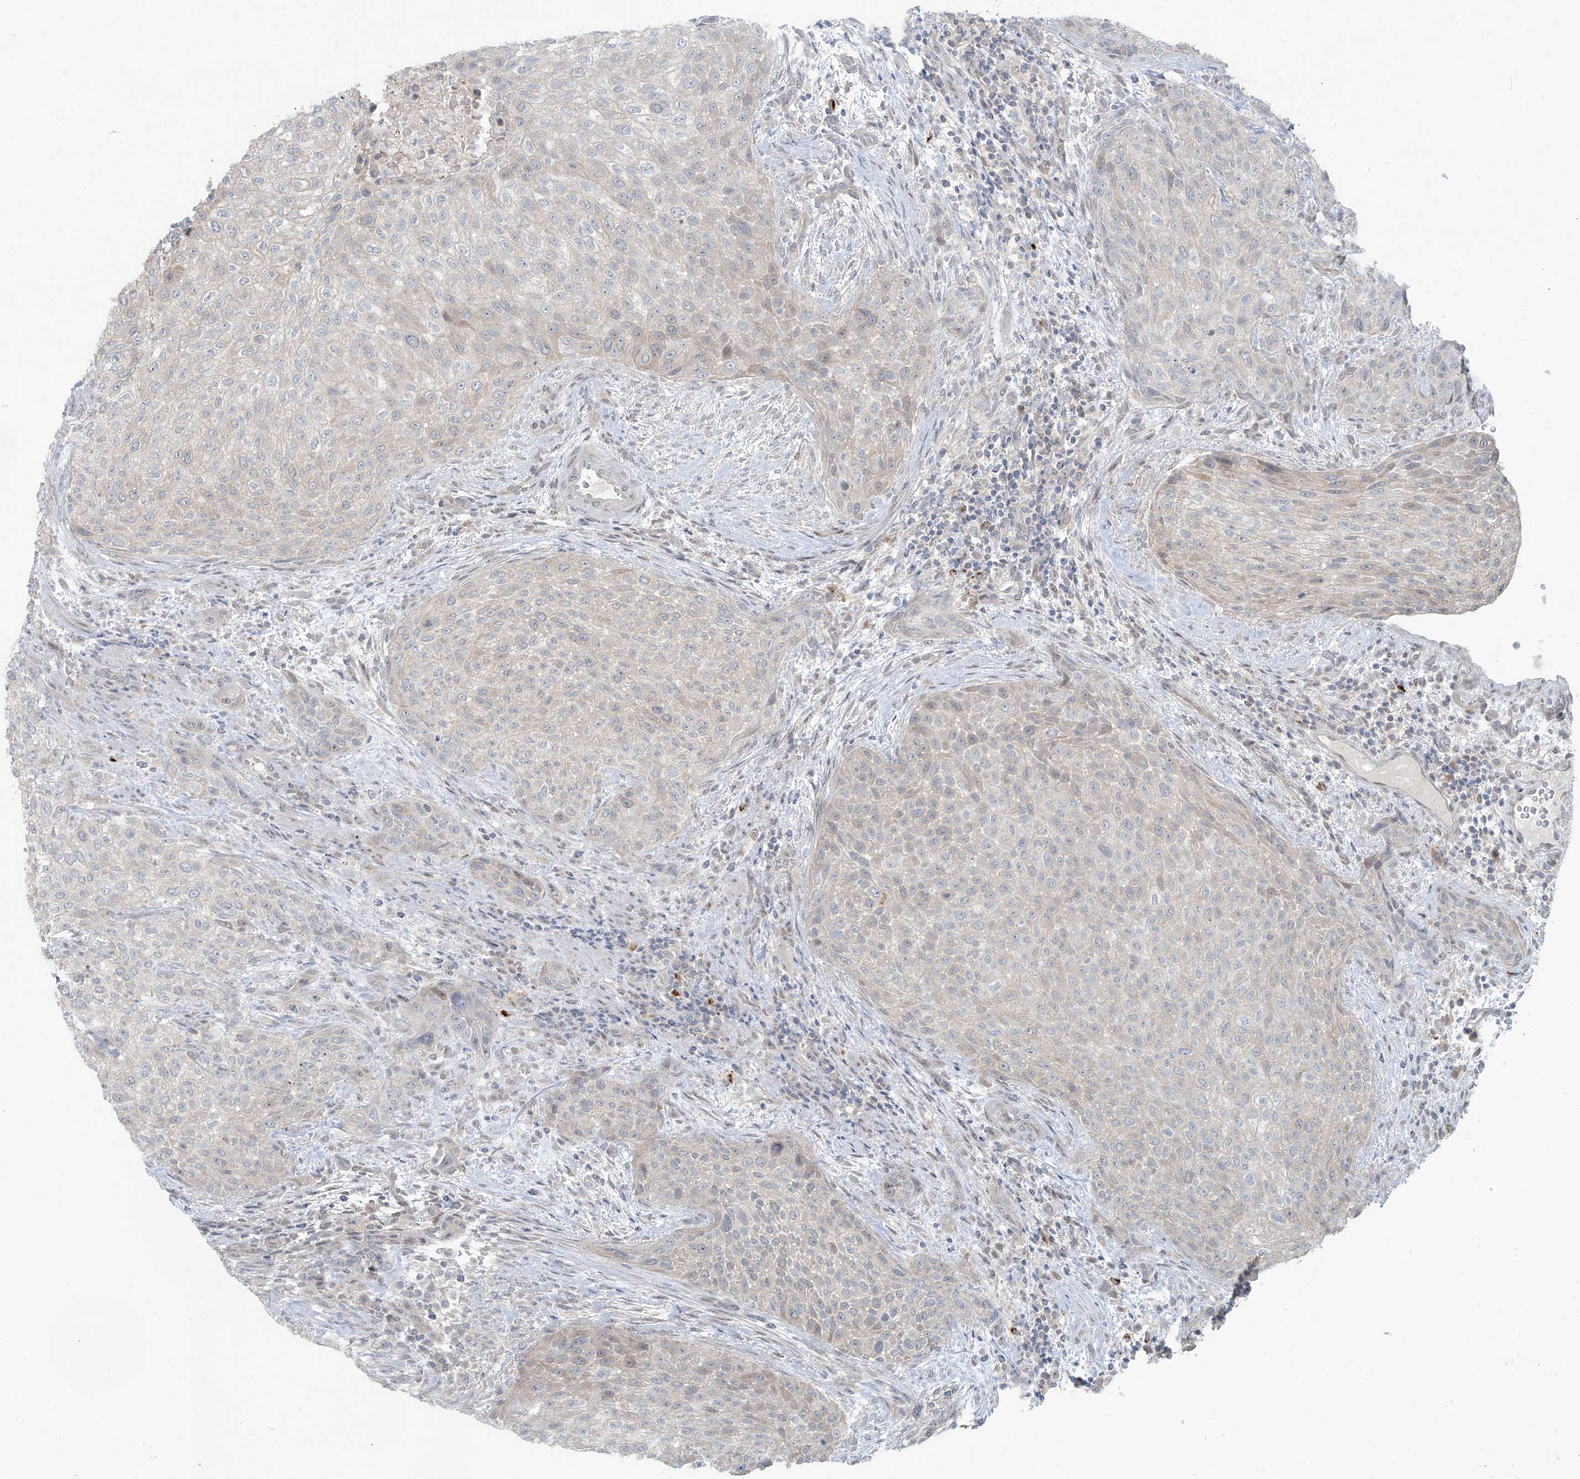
{"staining": {"intensity": "negative", "quantity": "none", "location": "none"}, "tissue": "urothelial cancer", "cell_type": "Tumor cells", "image_type": "cancer", "snomed": [{"axis": "morphology", "description": "Urothelial carcinoma, High grade"}, {"axis": "topography", "description": "Urinary bladder"}], "caption": "Immunohistochemical staining of urothelial carcinoma (high-grade) demonstrates no significant expression in tumor cells.", "gene": "PPAT", "patient": {"sex": "male", "age": 35}}